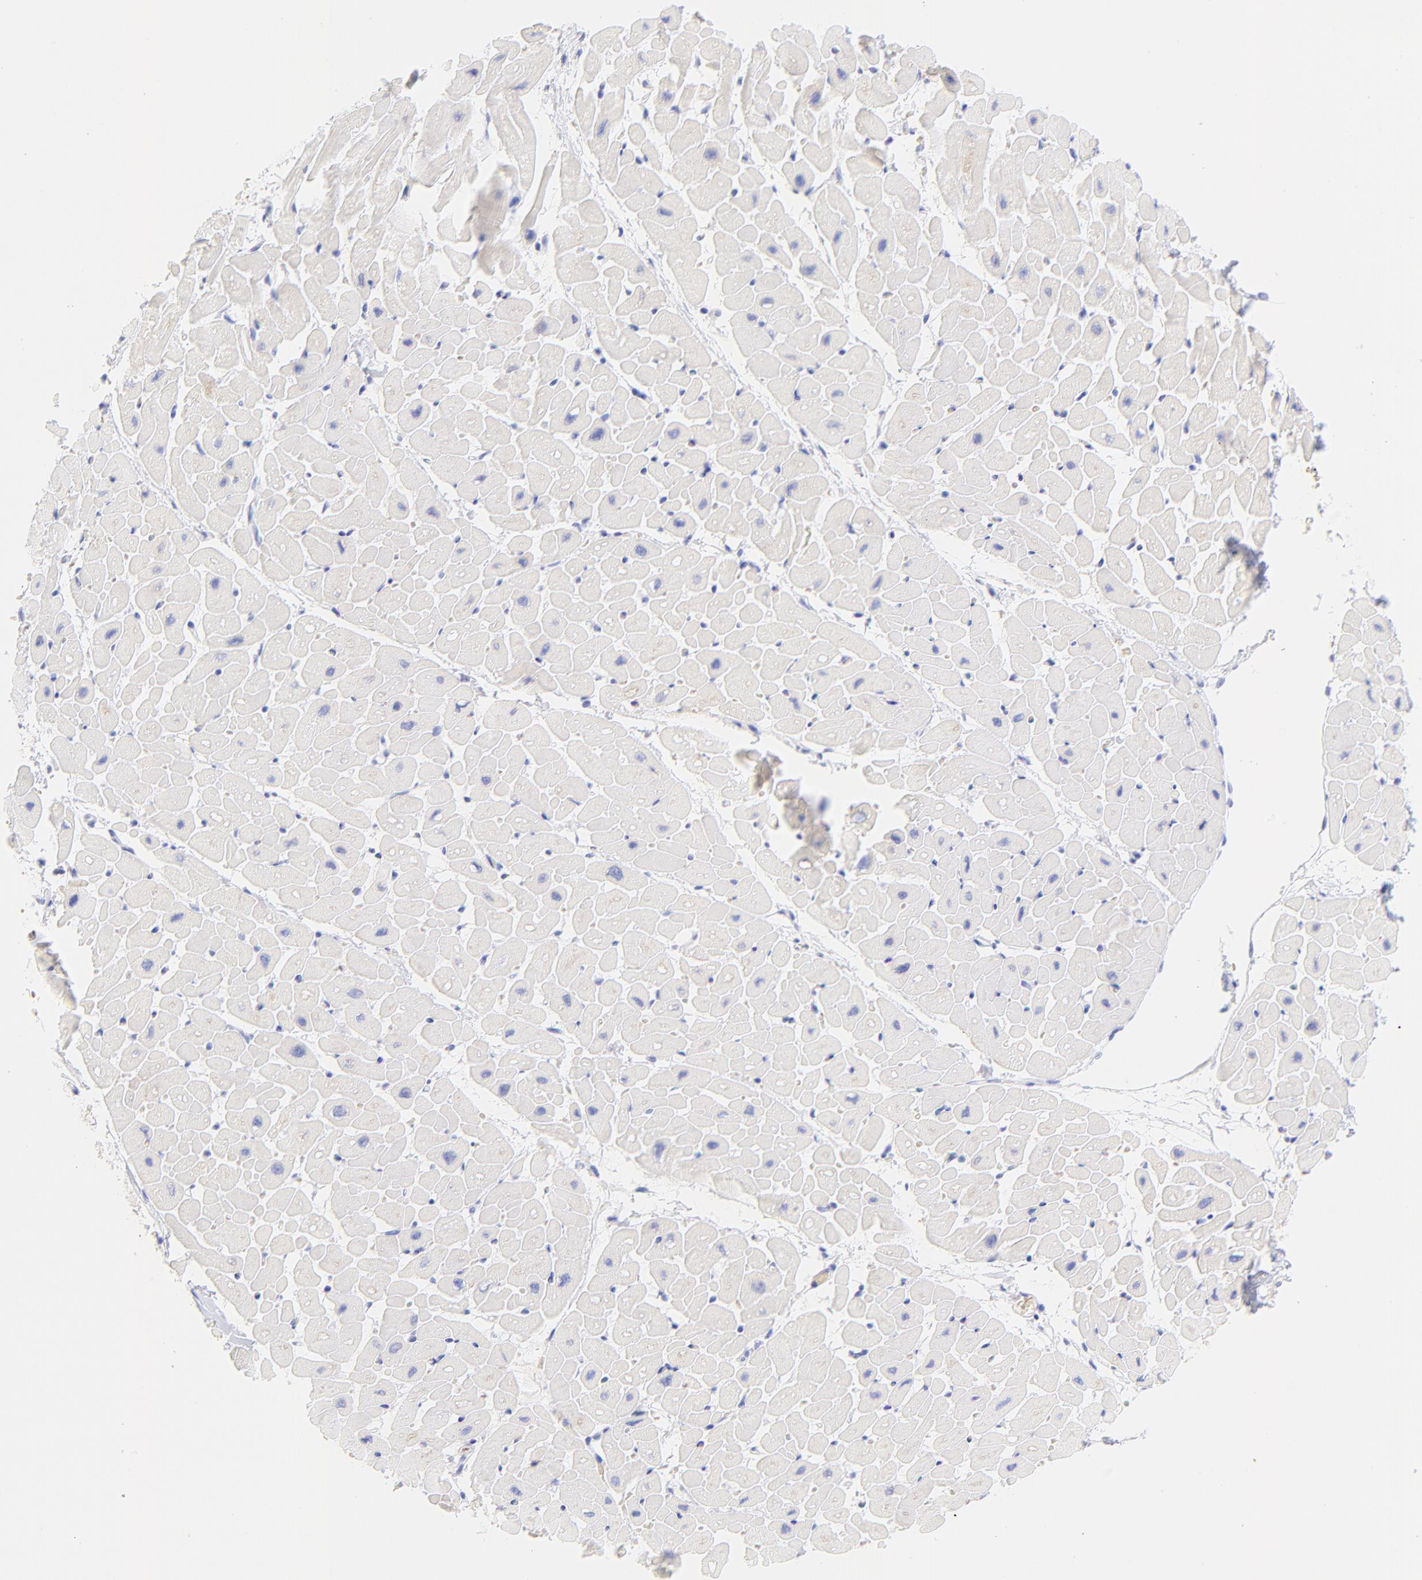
{"staining": {"intensity": "negative", "quantity": "none", "location": "none"}, "tissue": "heart muscle", "cell_type": "Cardiomyocytes", "image_type": "normal", "snomed": [{"axis": "morphology", "description": "Normal tissue, NOS"}, {"axis": "topography", "description": "Heart"}], "caption": "Immunohistochemical staining of unremarkable human heart muscle displays no significant expression in cardiomyocytes.", "gene": "FRMPD3", "patient": {"sex": "male", "age": 45}}